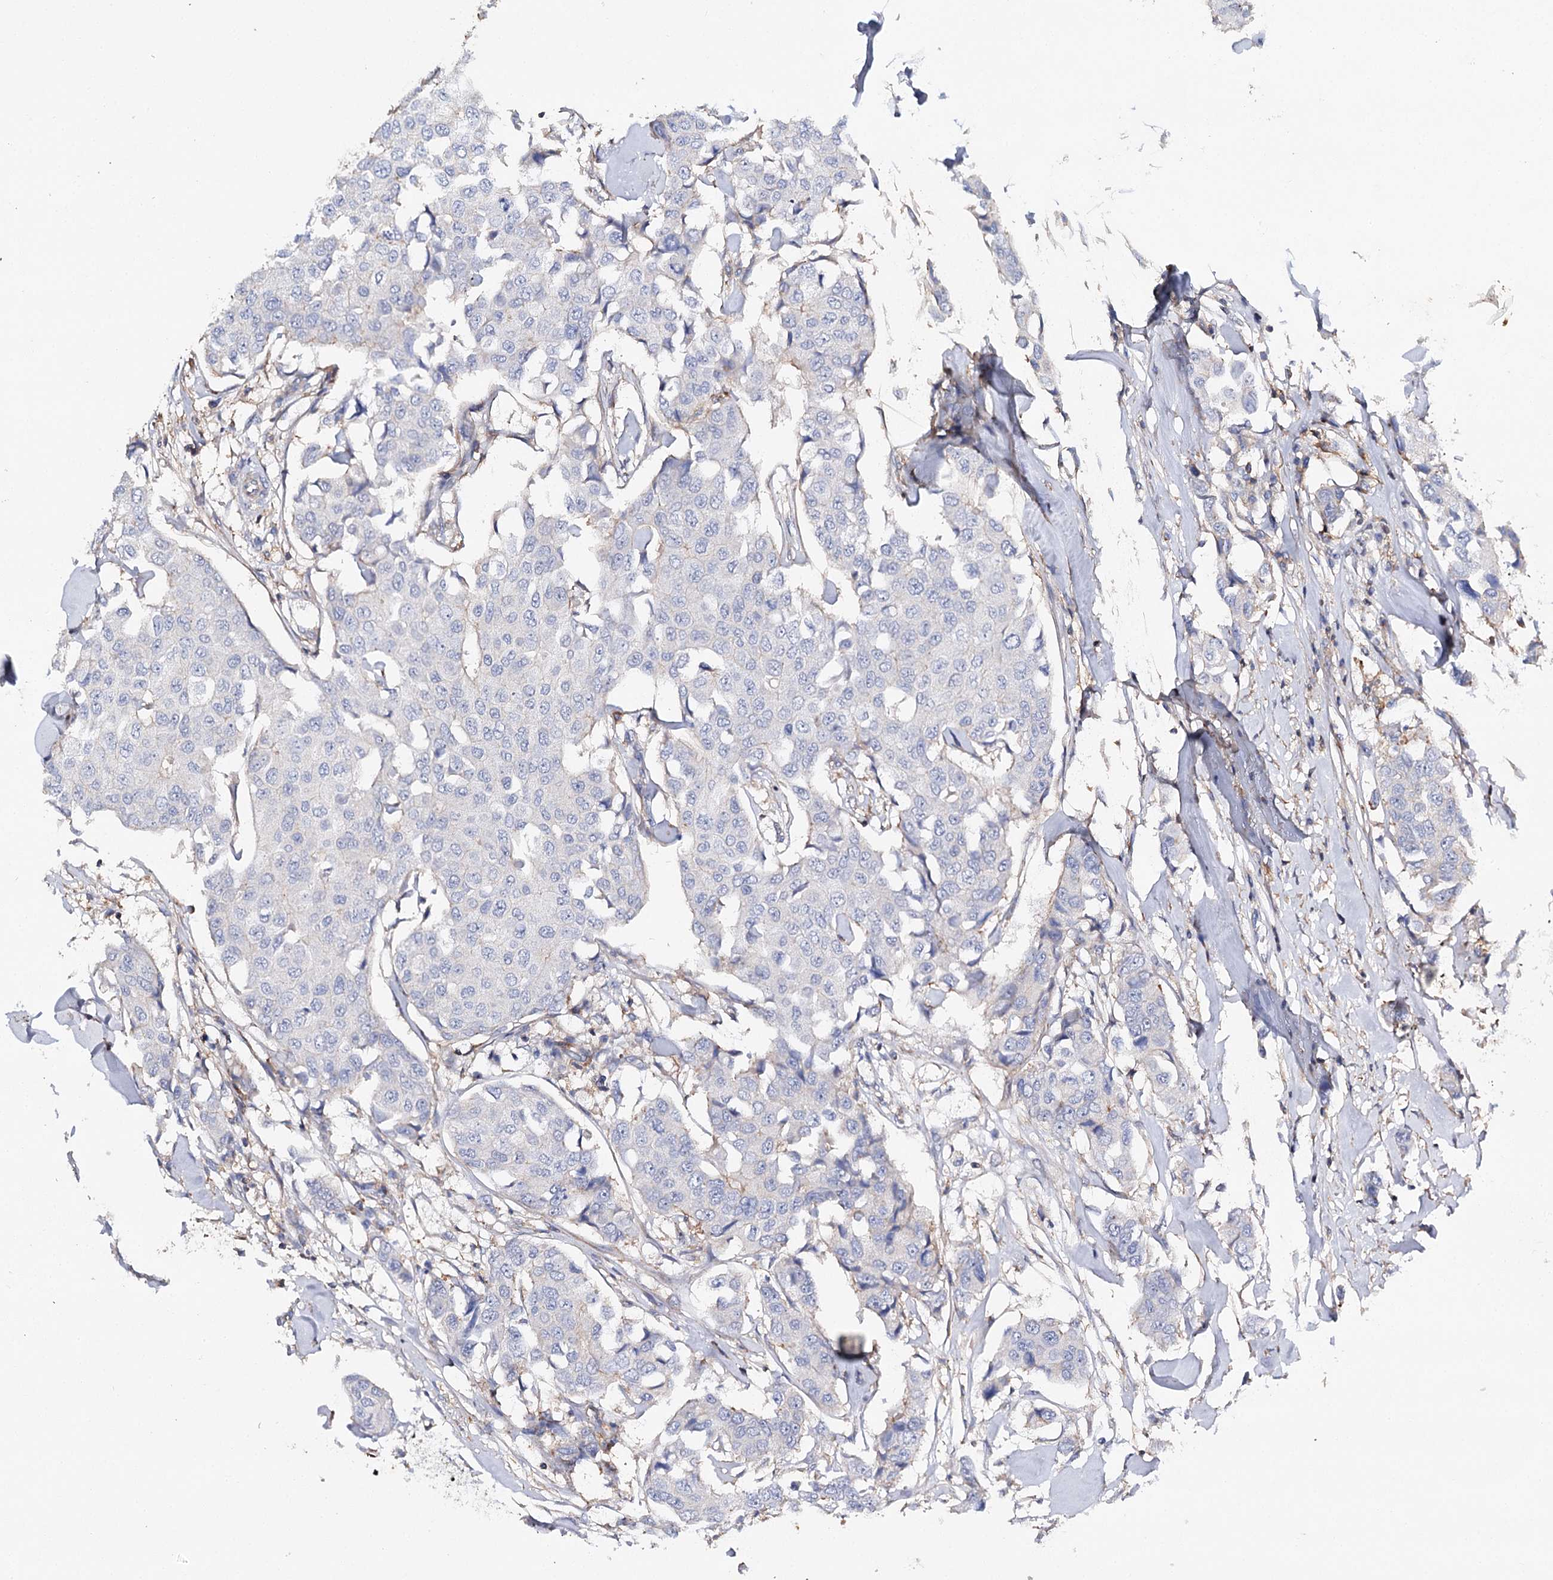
{"staining": {"intensity": "negative", "quantity": "none", "location": "none"}, "tissue": "breast cancer", "cell_type": "Tumor cells", "image_type": "cancer", "snomed": [{"axis": "morphology", "description": "Duct carcinoma"}, {"axis": "topography", "description": "Breast"}], "caption": "Immunohistochemical staining of human breast cancer reveals no significant staining in tumor cells.", "gene": "EPYC", "patient": {"sex": "female", "age": 80}}